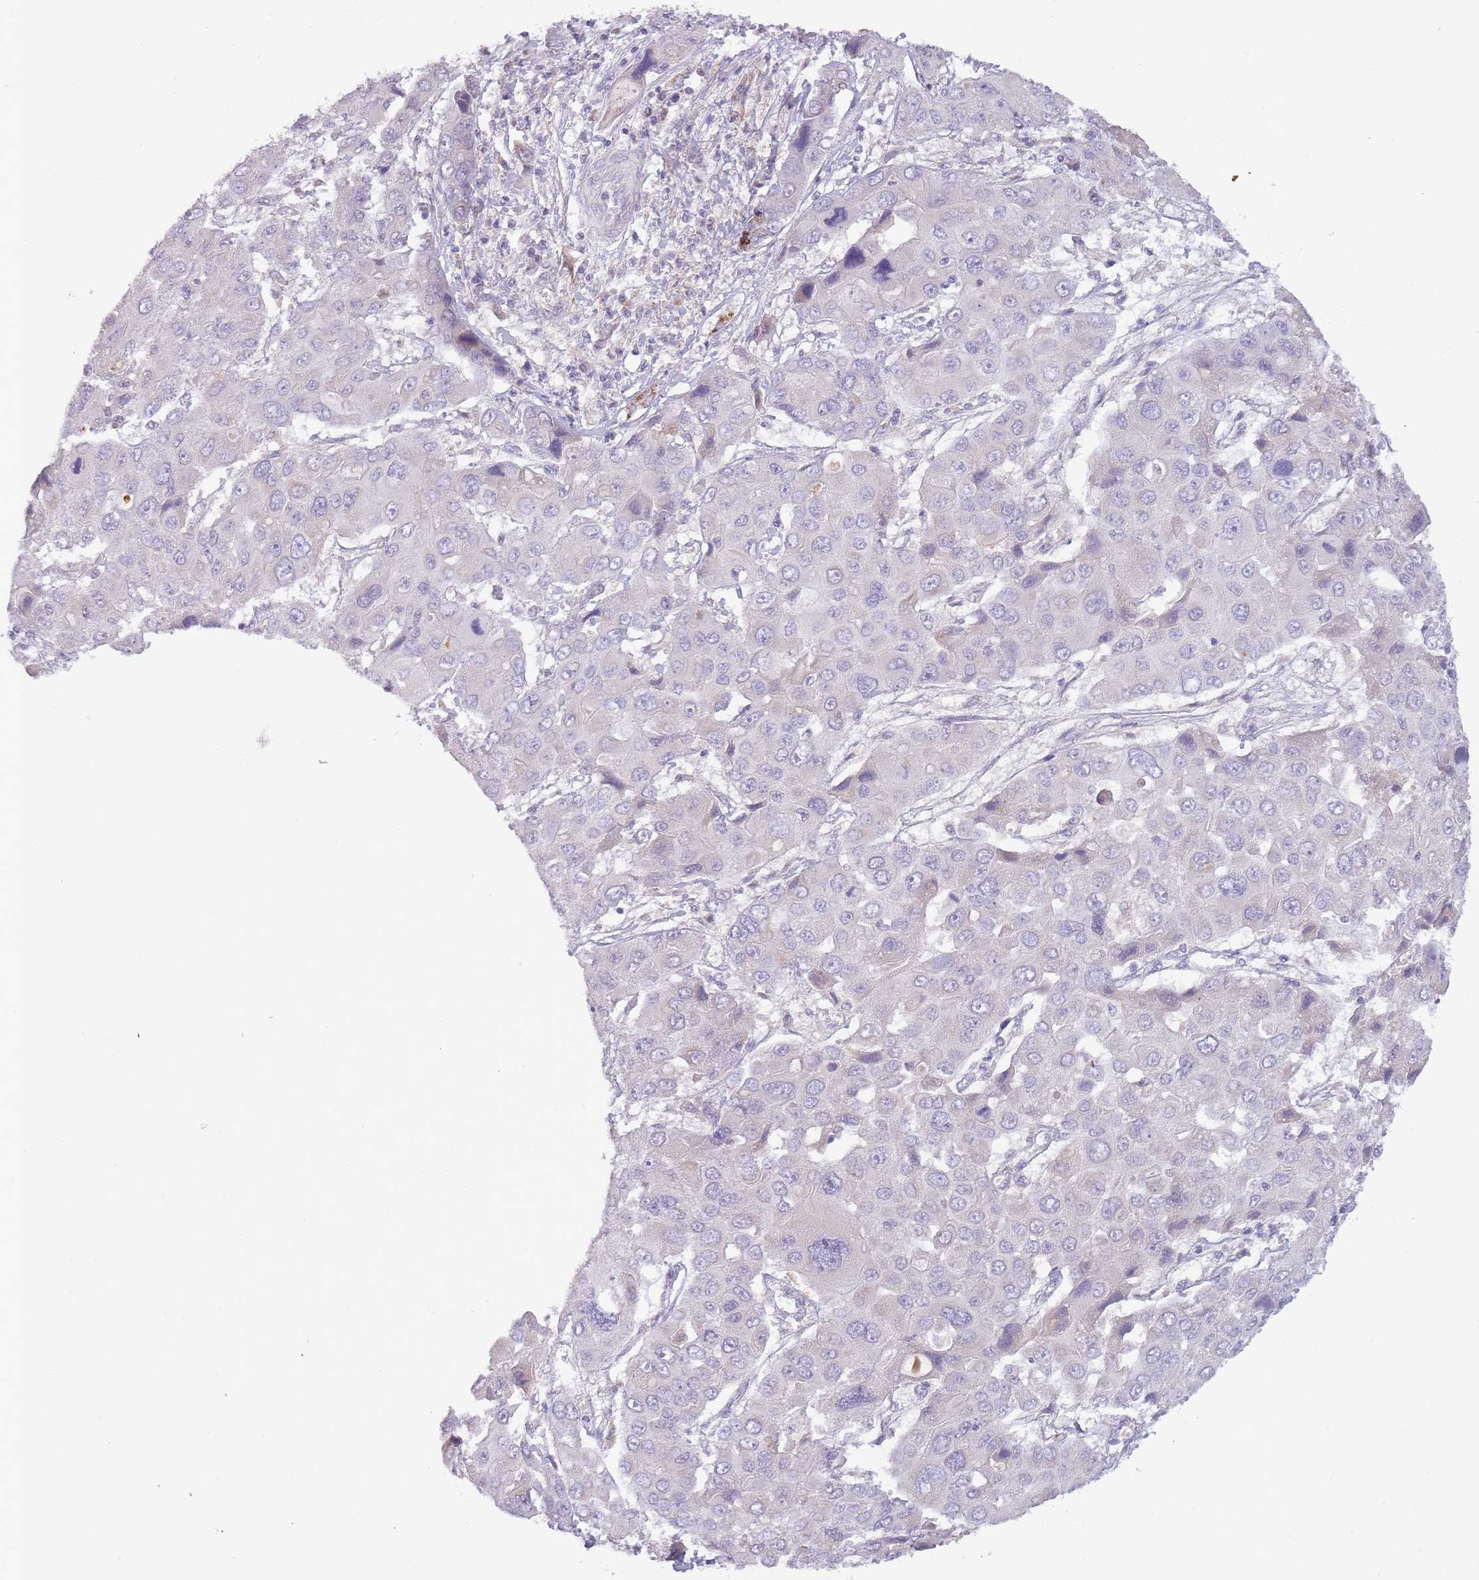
{"staining": {"intensity": "negative", "quantity": "none", "location": "none"}, "tissue": "liver cancer", "cell_type": "Tumor cells", "image_type": "cancer", "snomed": [{"axis": "morphology", "description": "Cholangiocarcinoma"}, {"axis": "topography", "description": "Liver"}], "caption": "Immunohistochemistry (IHC) histopathology image of neoplastic tissue: human liver cancer stained with DAB (3,3'-diaminobenzidine) demonstrates no significant protein expression in tumor cells. (Immunohistochemistry, brightfield microscopy, high magnification).", "gene": "ZNF658", "patient": {"sex": "male", "age": 67}}